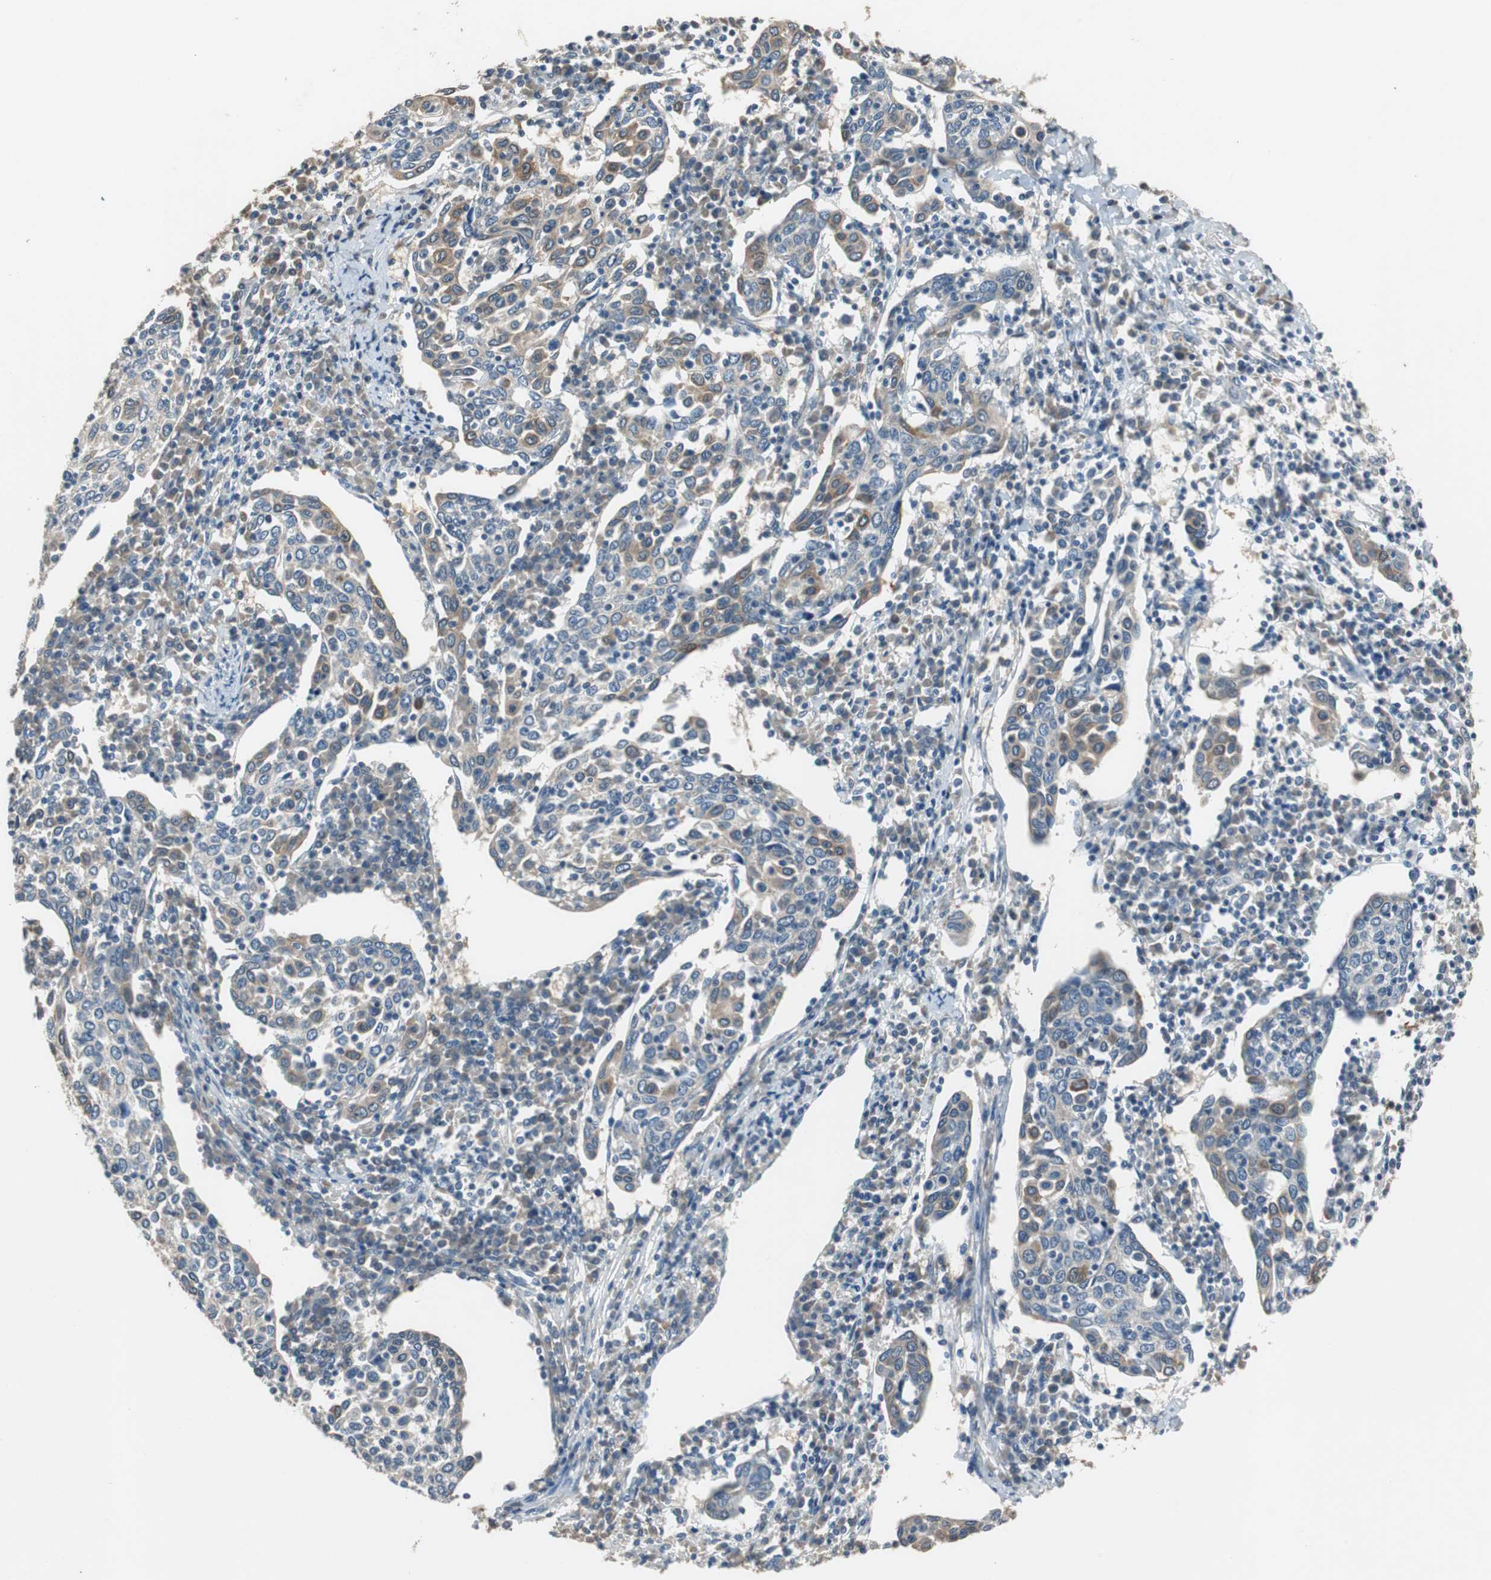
{"staining": {"intensity": "weak", "quantity": "<25%", "location": "cytoplasmic/membranous"}, "tissue": "cervical cancer", "cell_type": "Tumor cells", "image_type": "cancer", "snomed": [{"axis": "morphology", "description": "Squamous cell carcinoma, NOS"}, {"axis": "topography", "description": "Cervix"}], "caption": "IHC micrograph of cervical cancer (squamous cell carcinoma) stained for a protein (brown), which demonstrates no staining in tumor cells.", "gene": "PI4KB", "patient": {"sex": "female", "age": 40}}